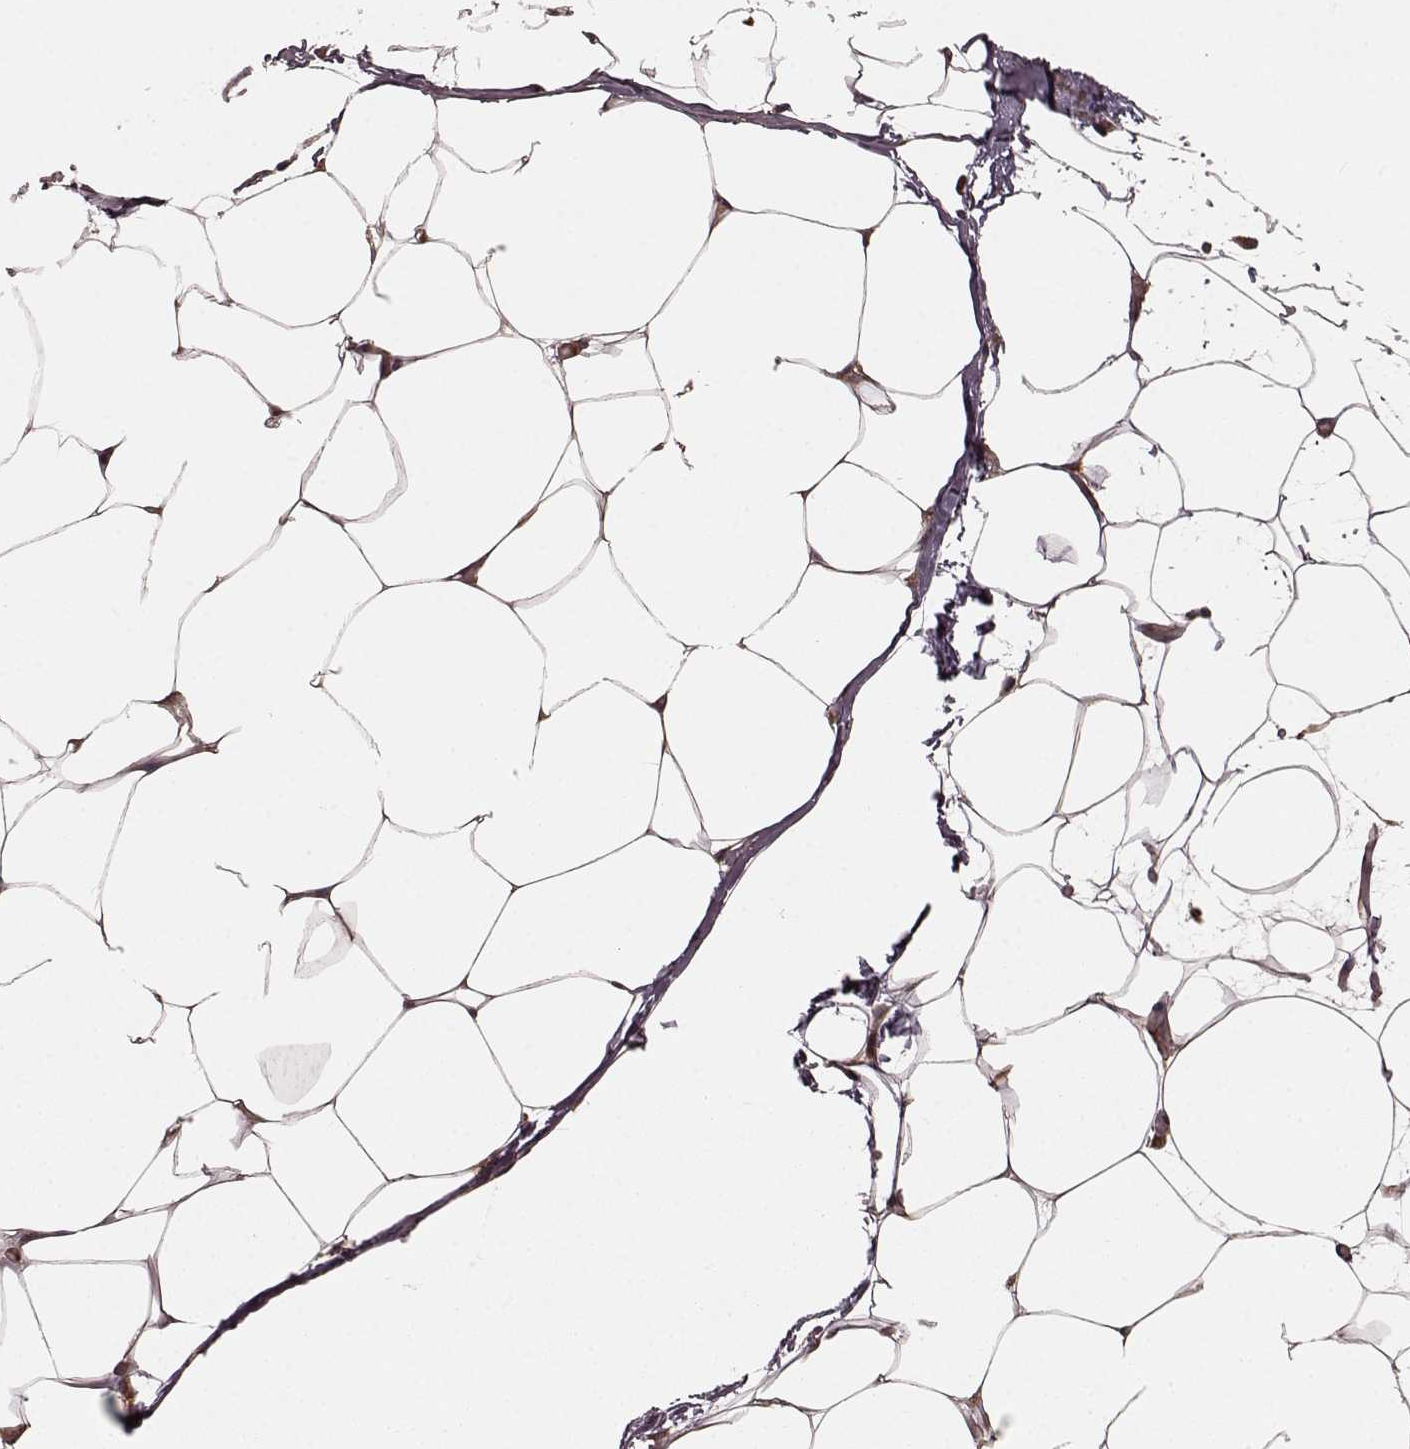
{"staining": {"intensity": "weak", "quantity": ">75%", "location": "cytoplasmic/membranous"}, "tissue": "adipose tissue", "cell_type": "Adipocytes", "image_type": "normal", "snomed": [{"axis": "morphology", "description": "Normal tissue, NOS"}, {"axis": "topography", "description": "Adipose tissue"}], "caption": "Normal adipose tissue shows weak cytoplasmic/membranous expression in about >75% of adipocytes (IHC, brightfield microscopy, high magnification)..", "gene": "AGPAT1", "patient": {"sex": "male", "age": 57}}